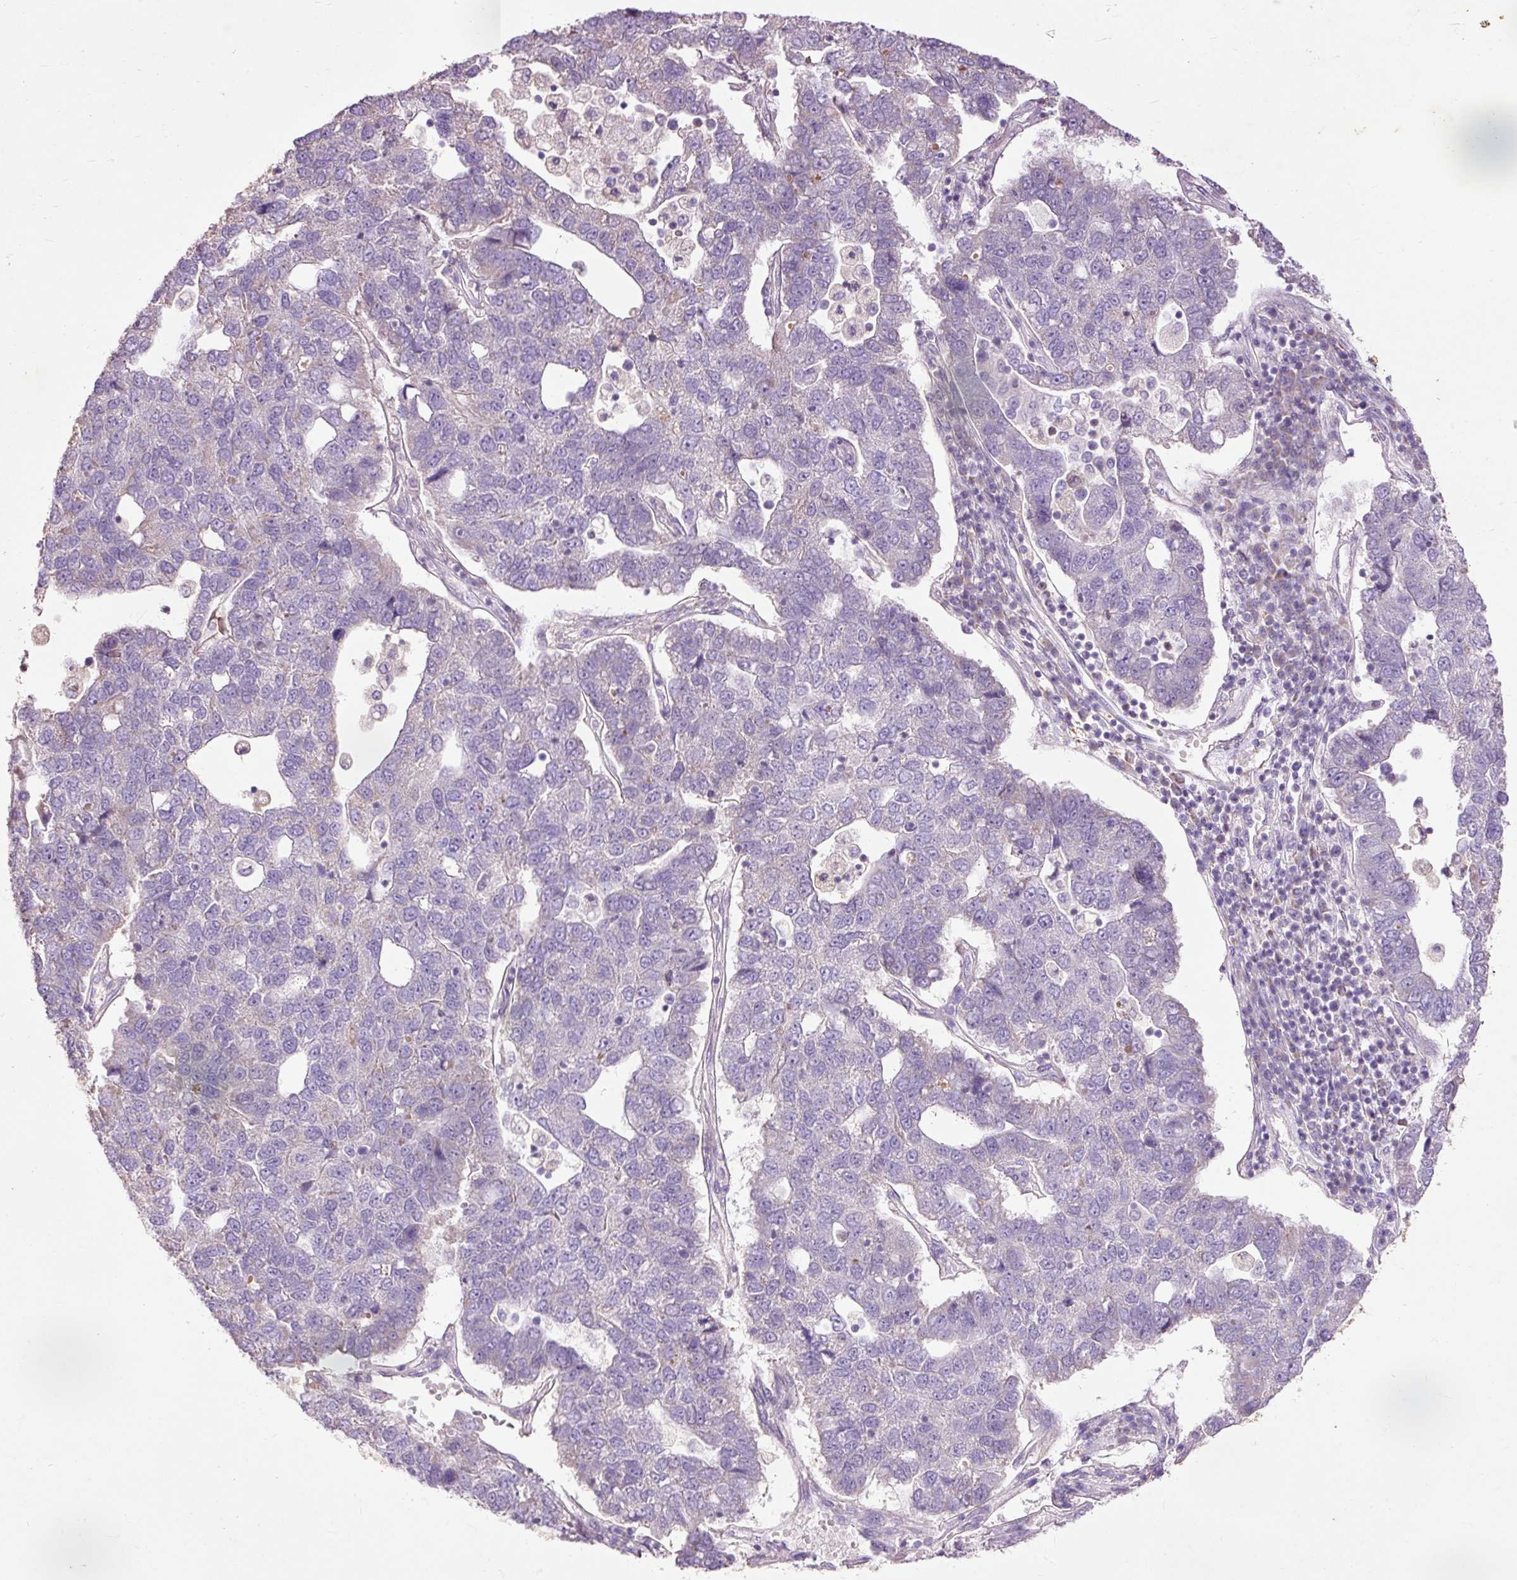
{"staining": {"intensity": "negative", "quantity": "none", "location": "none"}, "tissue": "pancreatic cancer", "cell_type": "Tumor cells", "image_type": "cancer", "snomed": [{"axis": "morphology", "description": "Adenocarcinoma, NOS"}, {"axis": "topography", "description": "Pancreas"}], "caption": "Tumor cells are negative for brown protein staining in adenocarcinoma (pancreatic).", "gene": "PRDX5", "patient": {"sex": "female", "age": 61}}